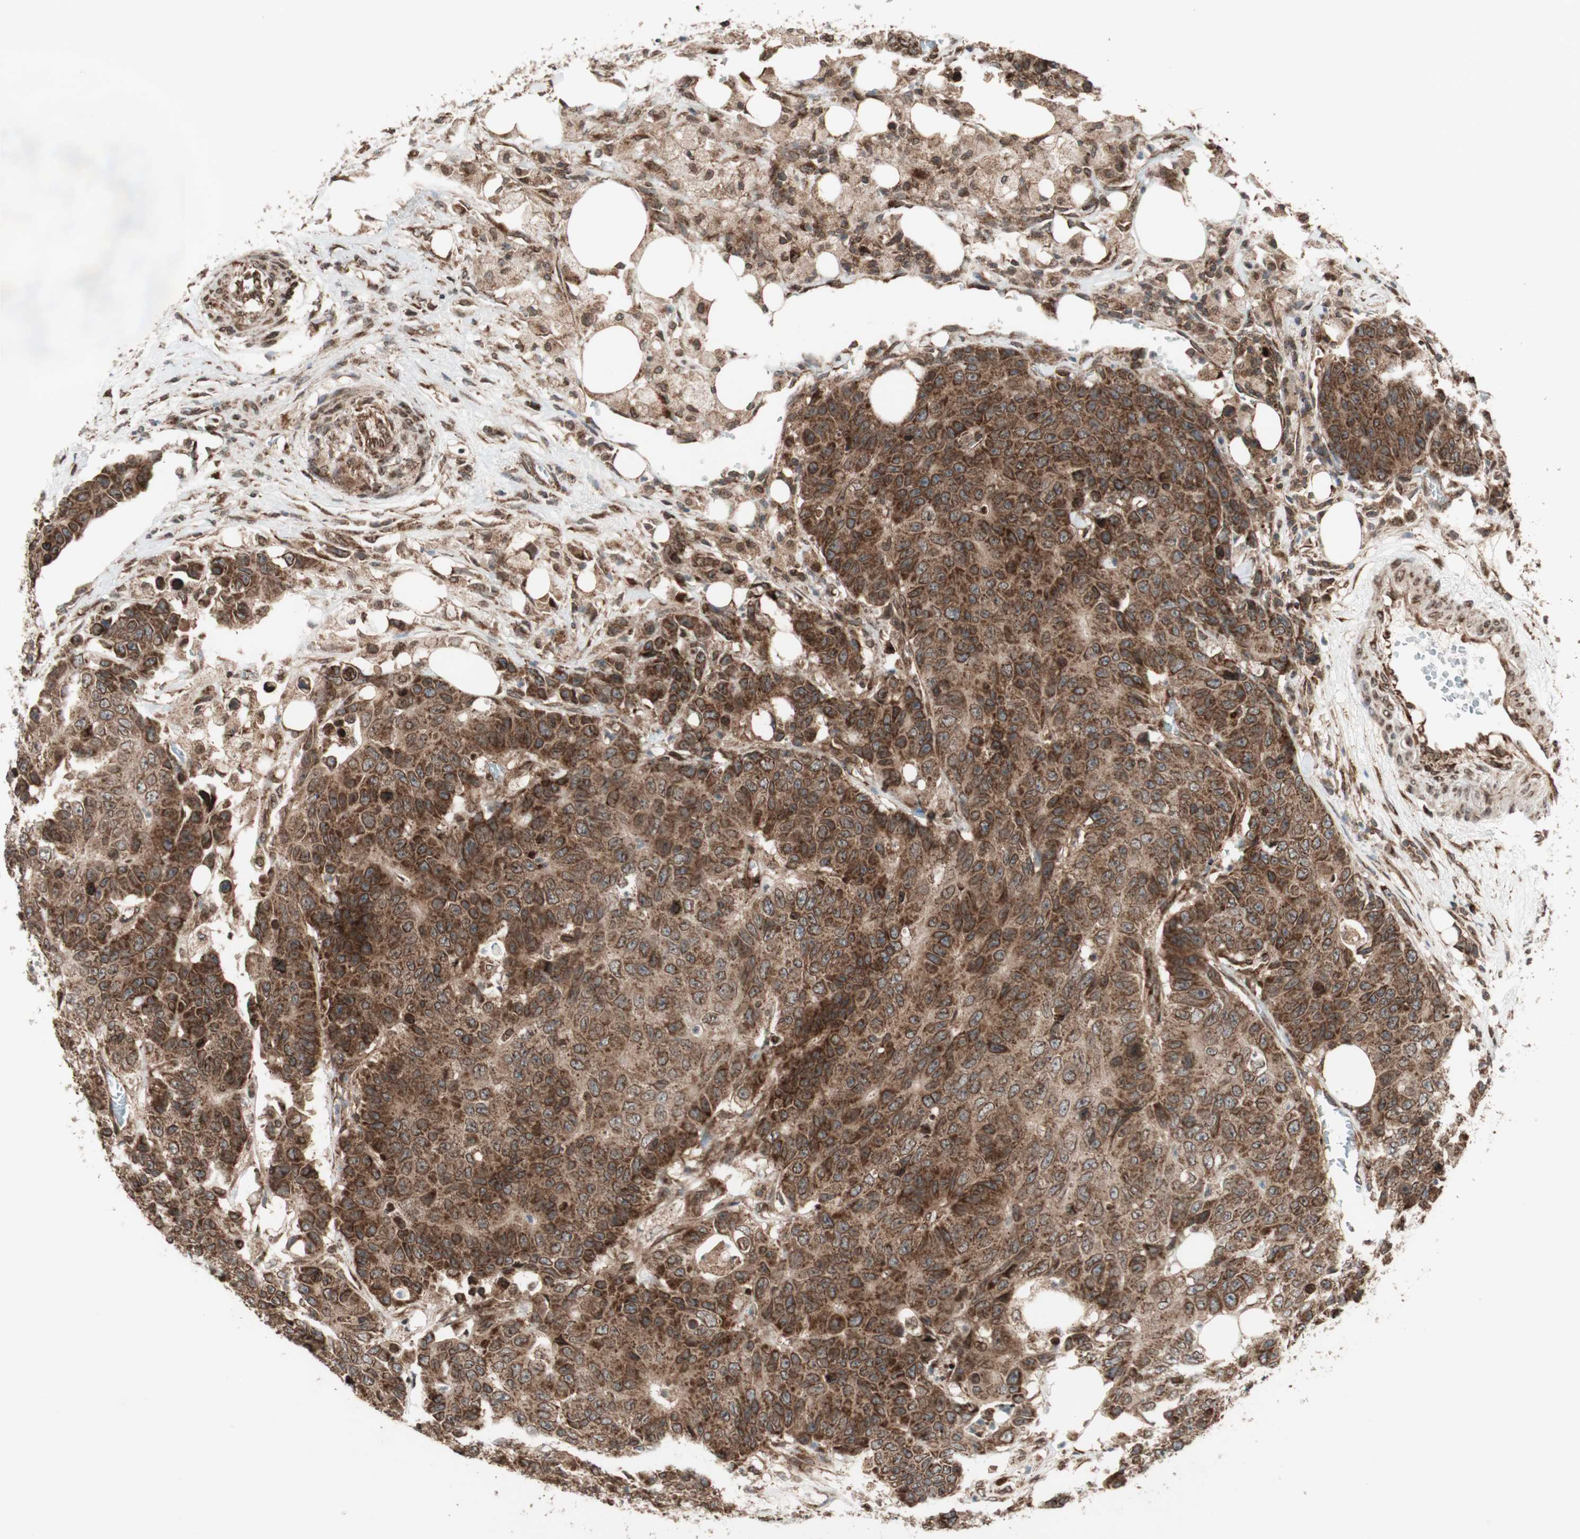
{"staining": {"intensity": "strong", "quantity": ">75%", "location": "cytoplasmic/membranous,nuclear"}, "tissue": "colorectal cancer", "cell_type": "Tumor cells", "image_type": "cancer", "snomed": [{"axis": "morphology", "description": "Adenocarcinoma, NOS"}, {"axis": "topography", "description": "Colon"}], "caption": "Protein staining by immunohistochemistry exhibits strong cytoplasmic/membranous and nuclear expression in approximately >75% of tumor cells in colorectal adenocarcinoma.", "gene": "NUP62", "patient": {"sex": "female", "age": 86}}